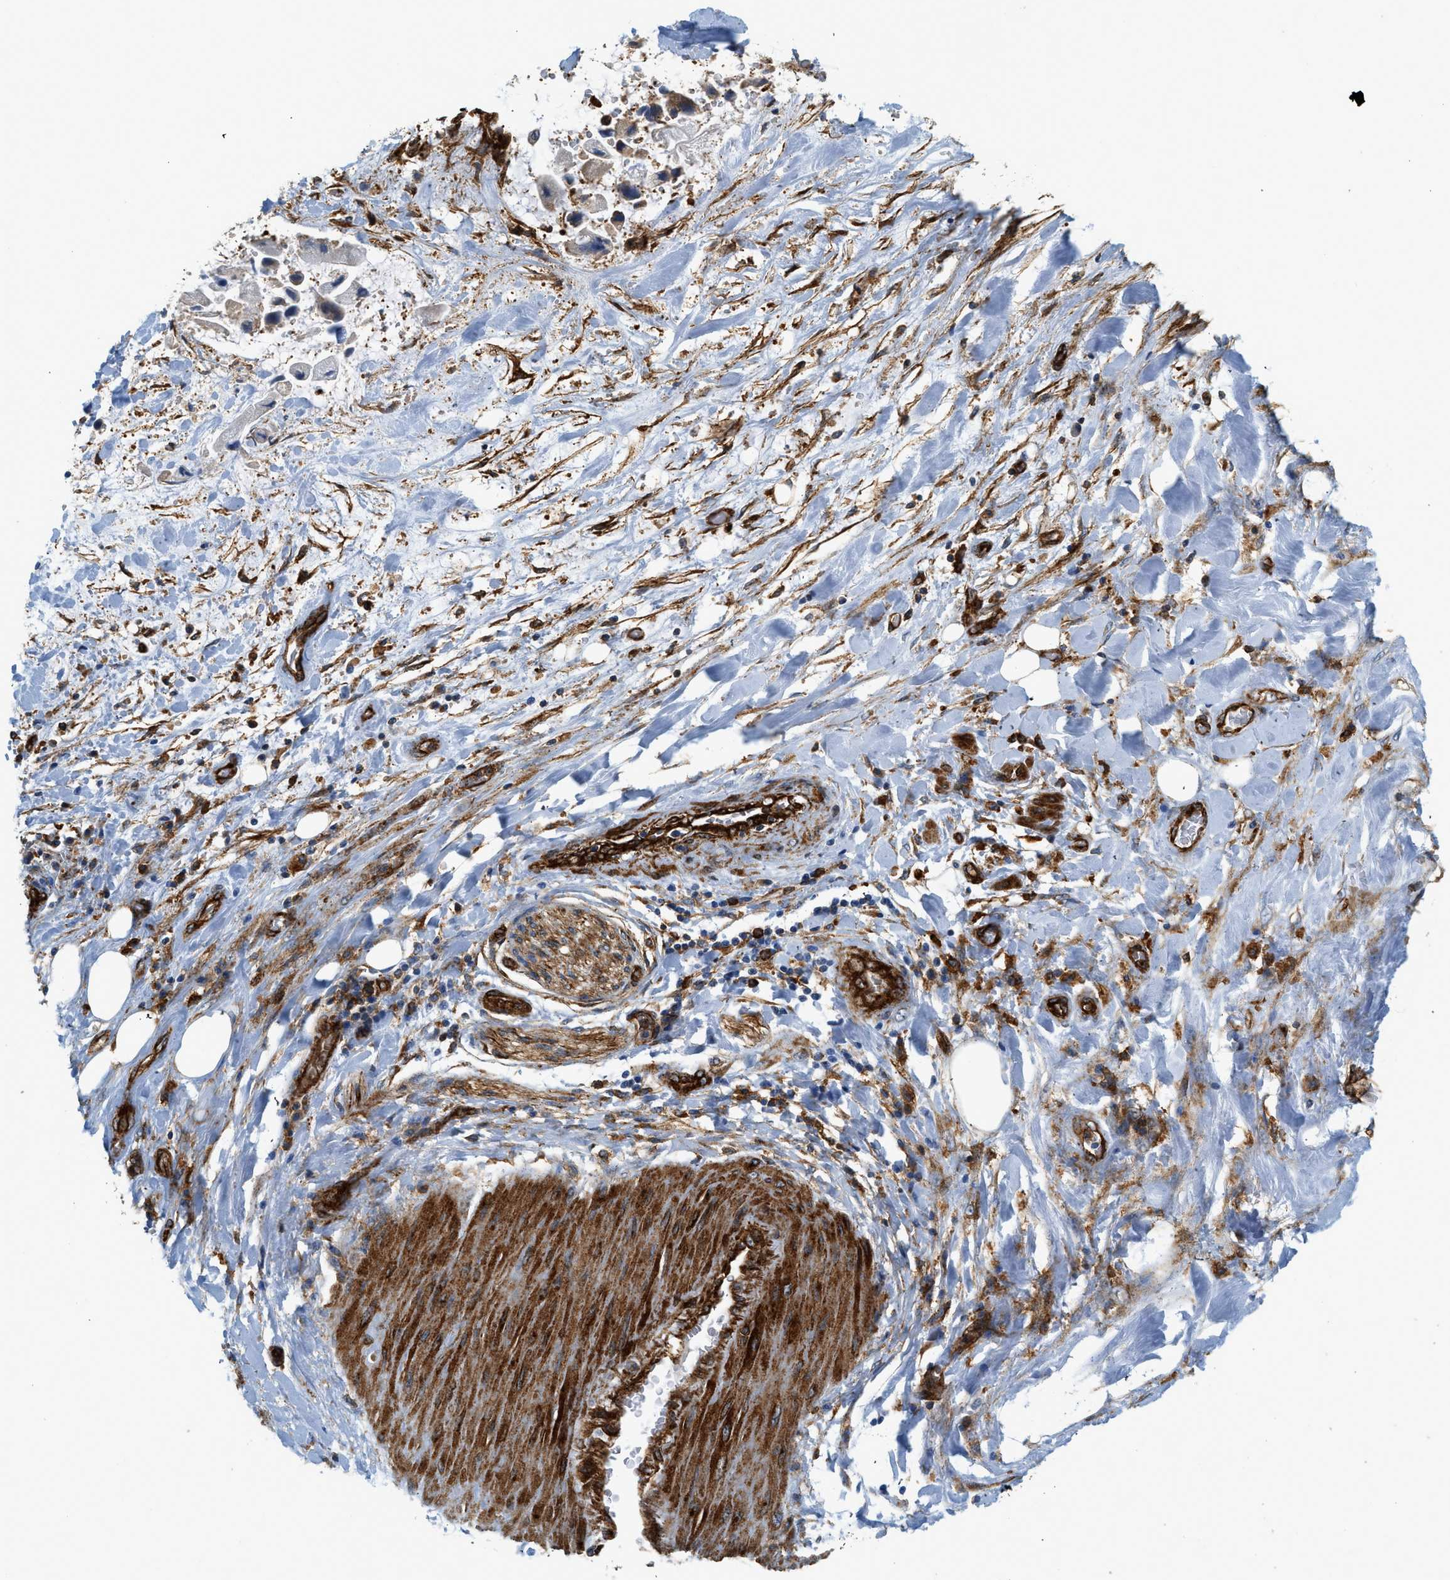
{"staining": {"intensity": "moderate", "quantity": "25%-75%", "location": "cytoplasmic/membranous"}, "tissue": "adipose tissue", "cell_type": "Adipocytes", "image_type": "normal", "snomed": [{"axis": "morphology", "description": "Normal tissue, NOS"}, {"axis": "morphology", "description": "Cholangiocarcinoma"}, {"axis": "topography", "description": "Liver"}, {"axis": "topography", "description": "Peripheral nerve tissue"}], "caption": "Brown immunohistochemical staining in normal human adipose tissue exhibits moderate cytoplasmic/membranous positivity in approximately 25%-75% of adipocytes.", "gene": "HIP1", "patient": {"sex": "male", "age": 50}}